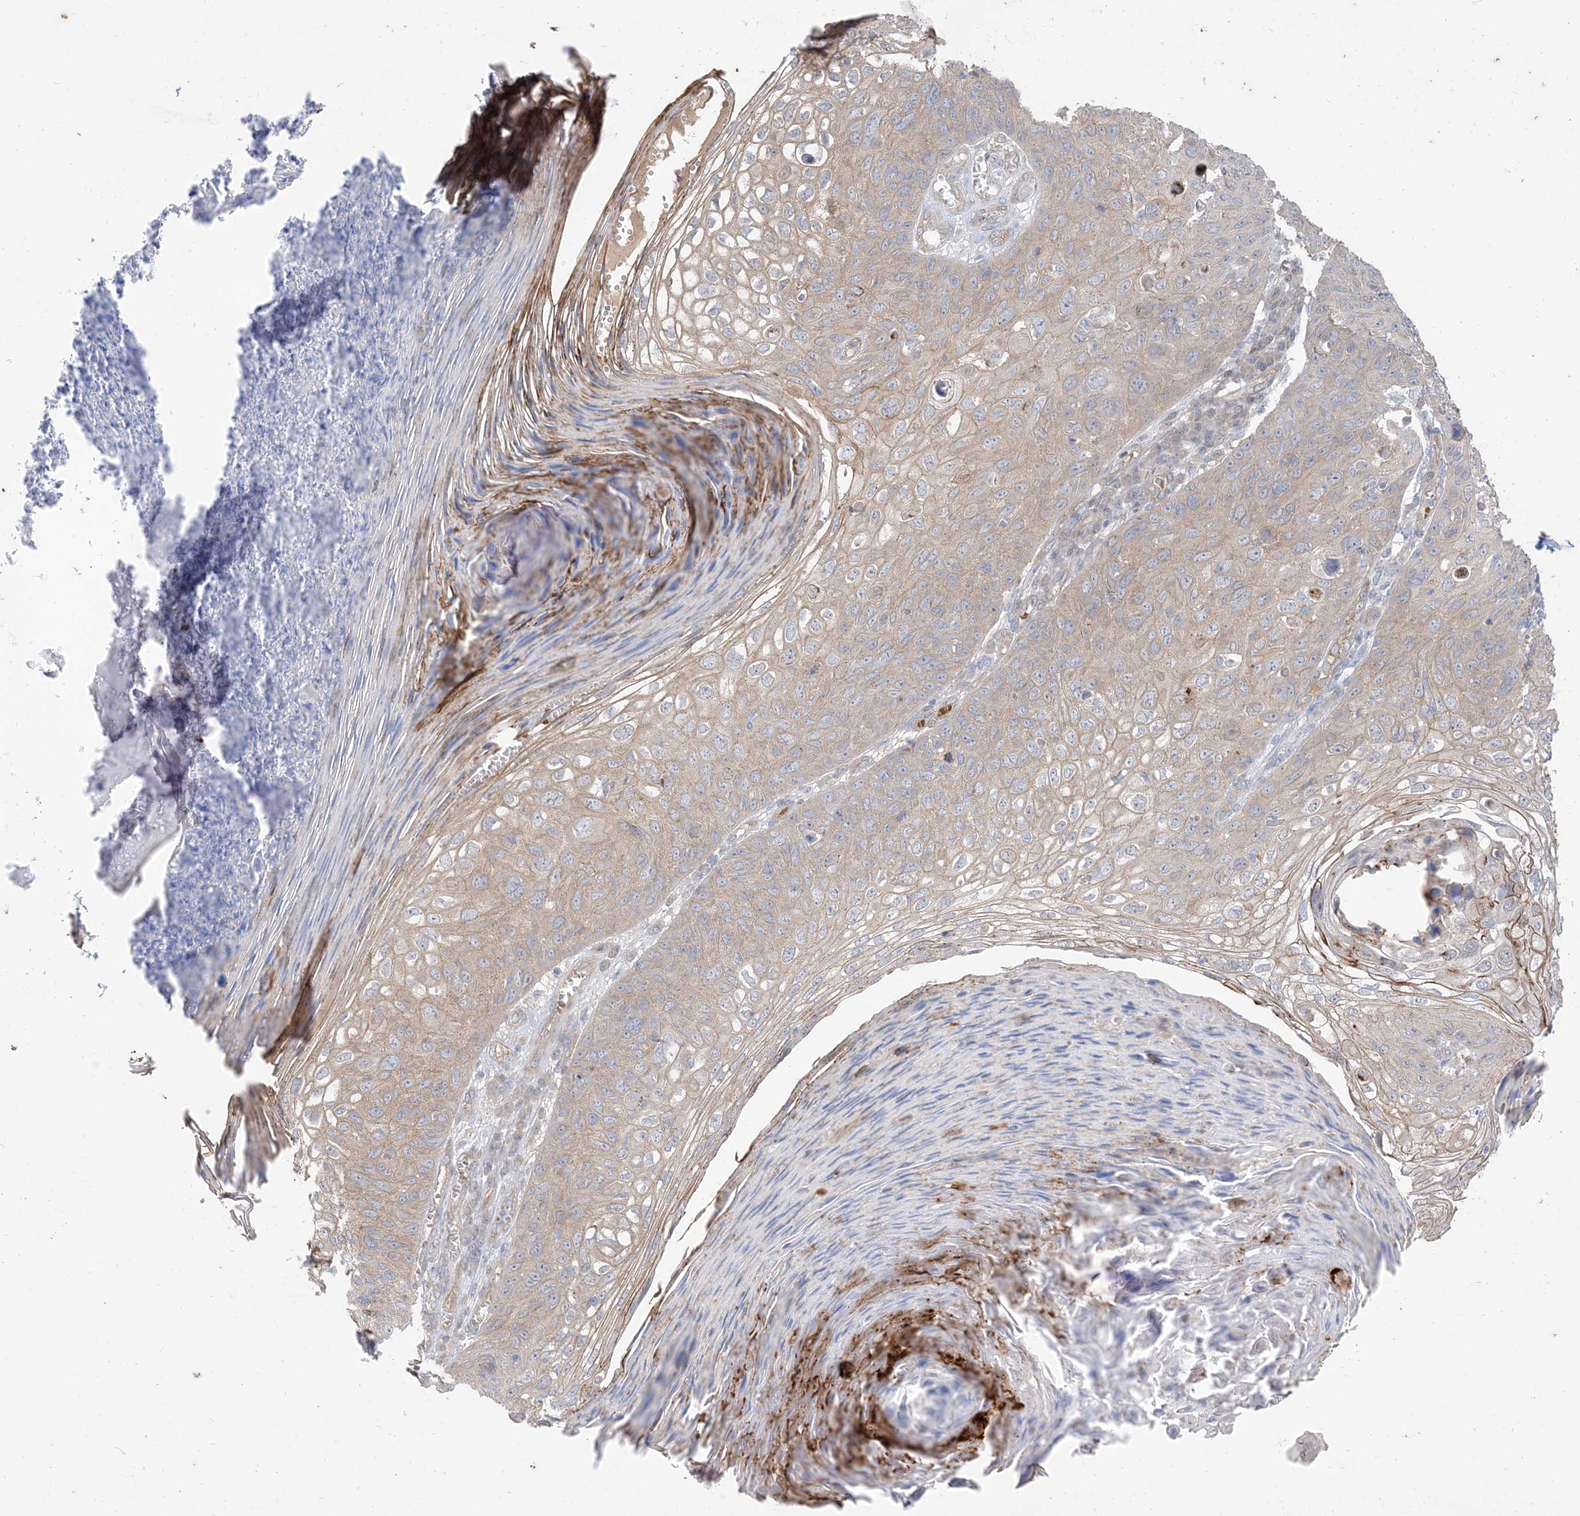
{"staining": {"intensity": "weak", "quantity": ">75%", "location": "cytoplasmic/membranous"}, "tissue": "skin cancer", "cell_type": "Tumor cells", "image_type": "cancer", "snomed": [{"axis": "morphology", "description": "Squamous cell carcinoma, NOS"}, {"axis": "topography", "description": "Skin"}], "caption": "There is low levels of weak cytoplasmic/membranous expression in tumor cells of squamous cell carcinoma (skin), as demonstrated by immunohistochemical staining (brown color).", "gene": "RIN1", "patient": {"sex": "female", "age": 90}}